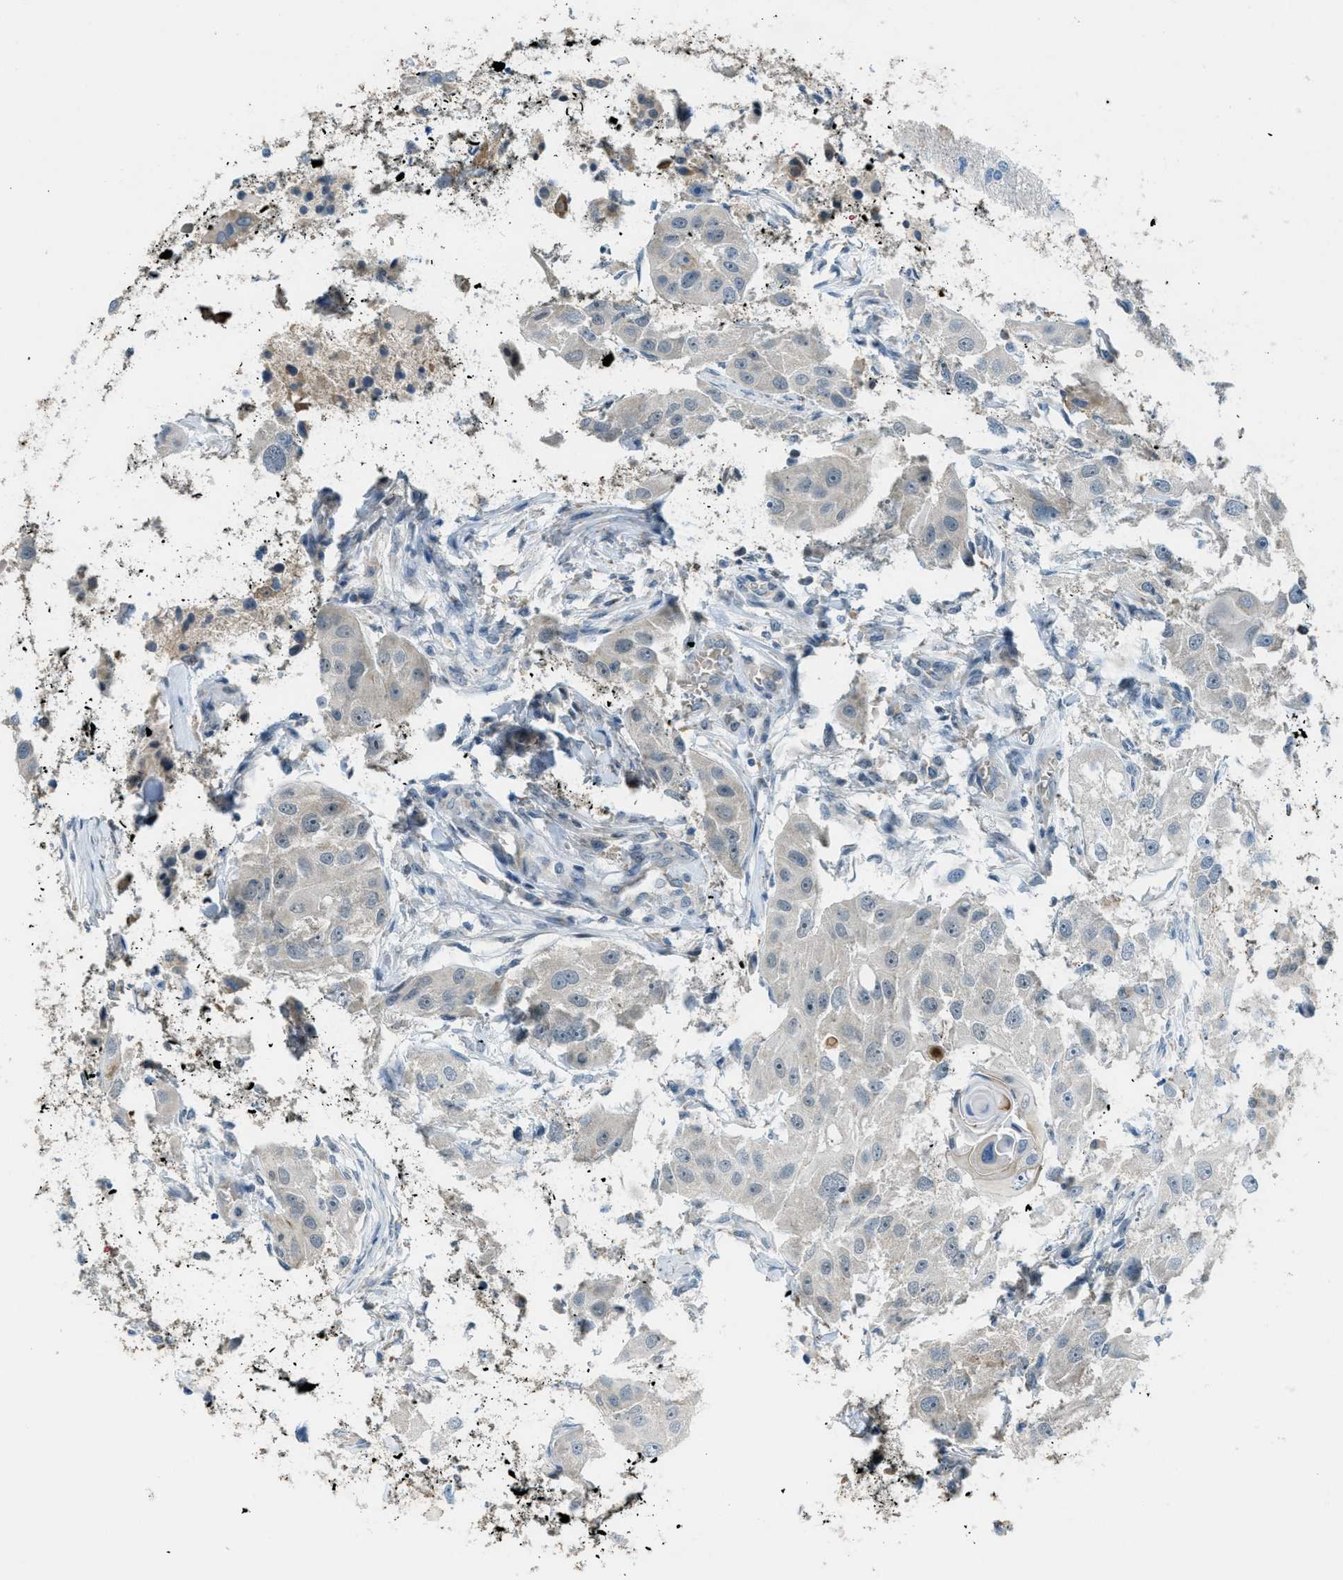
{"staining": {"intensity": "negative", "quantity": "none", "location": "none"}, "tissue": "glioma", "cell_type": "Tumor cells", "image_type": "cancer", "snomed": [{"axis": "morphology", "description": "Glioma, malignant, High grade"}, {"axis": "topography", "description": "Cerebral cortex"}], "caption": "DAB (3,3'-diaminobenzidine) immunohistochemical staining of malignant high-grade glioma exhibits no significant expression in tumor cells.", "gene": "CDON", "patient": {"sex": "female", "age": 36}}